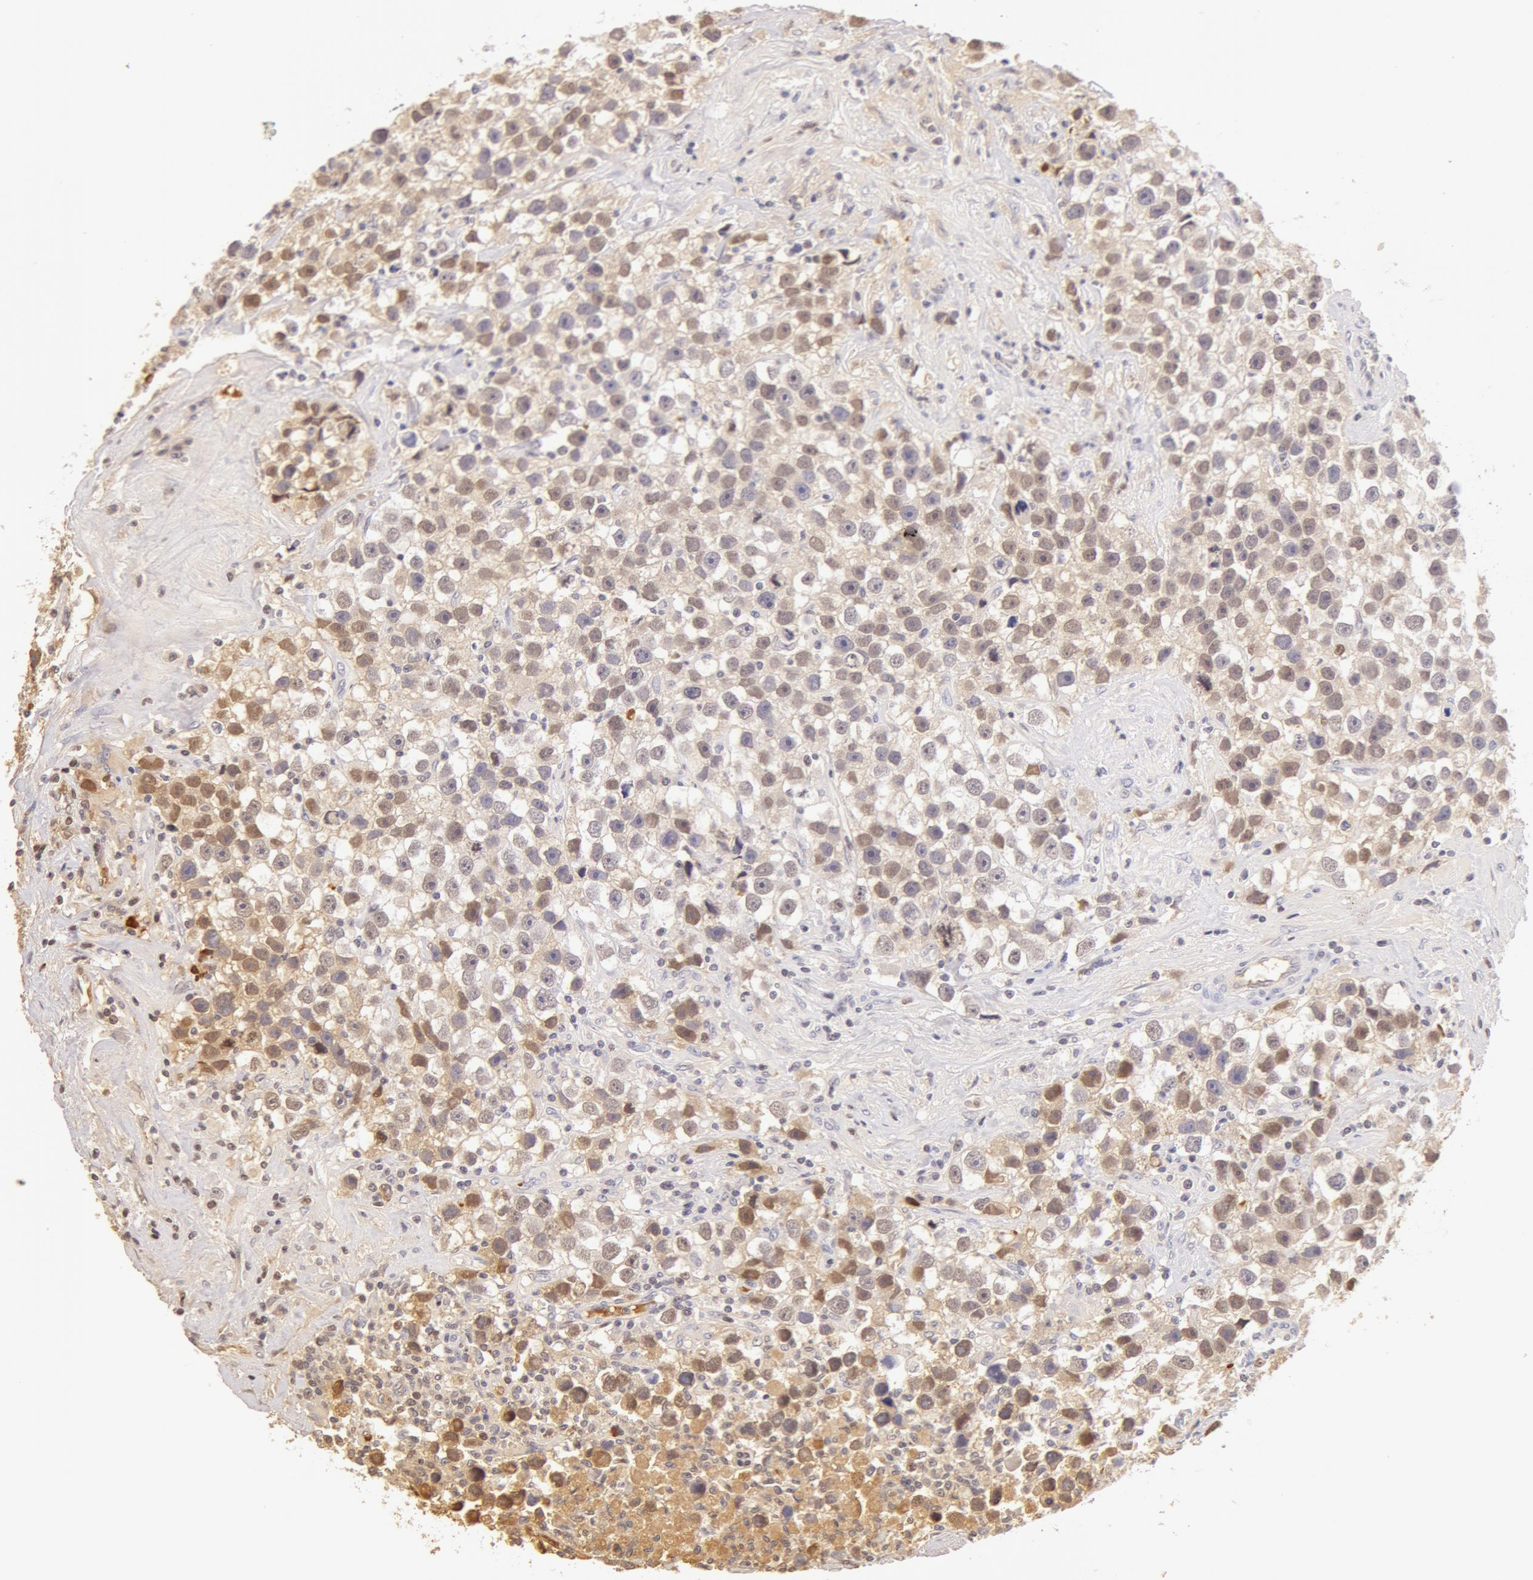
{"staining": {"intensity": "weak", "quantity": "<25%", "location": "nuclear"}, "tissue": "testis cancer", "cell_type": "Tumor cells", "image_type": "cancer", "snomed": [{"axis": "morphology", "description": "Seminoma, NOS"}, {"axis": "topography", "description": "Testis"}], "caption": "A photomicrograph of testis cancer stained for a protein reveals no brown staining in tumor cells.", "gene": "AHSG", "patient": {"sex": "male", "age": 43}}